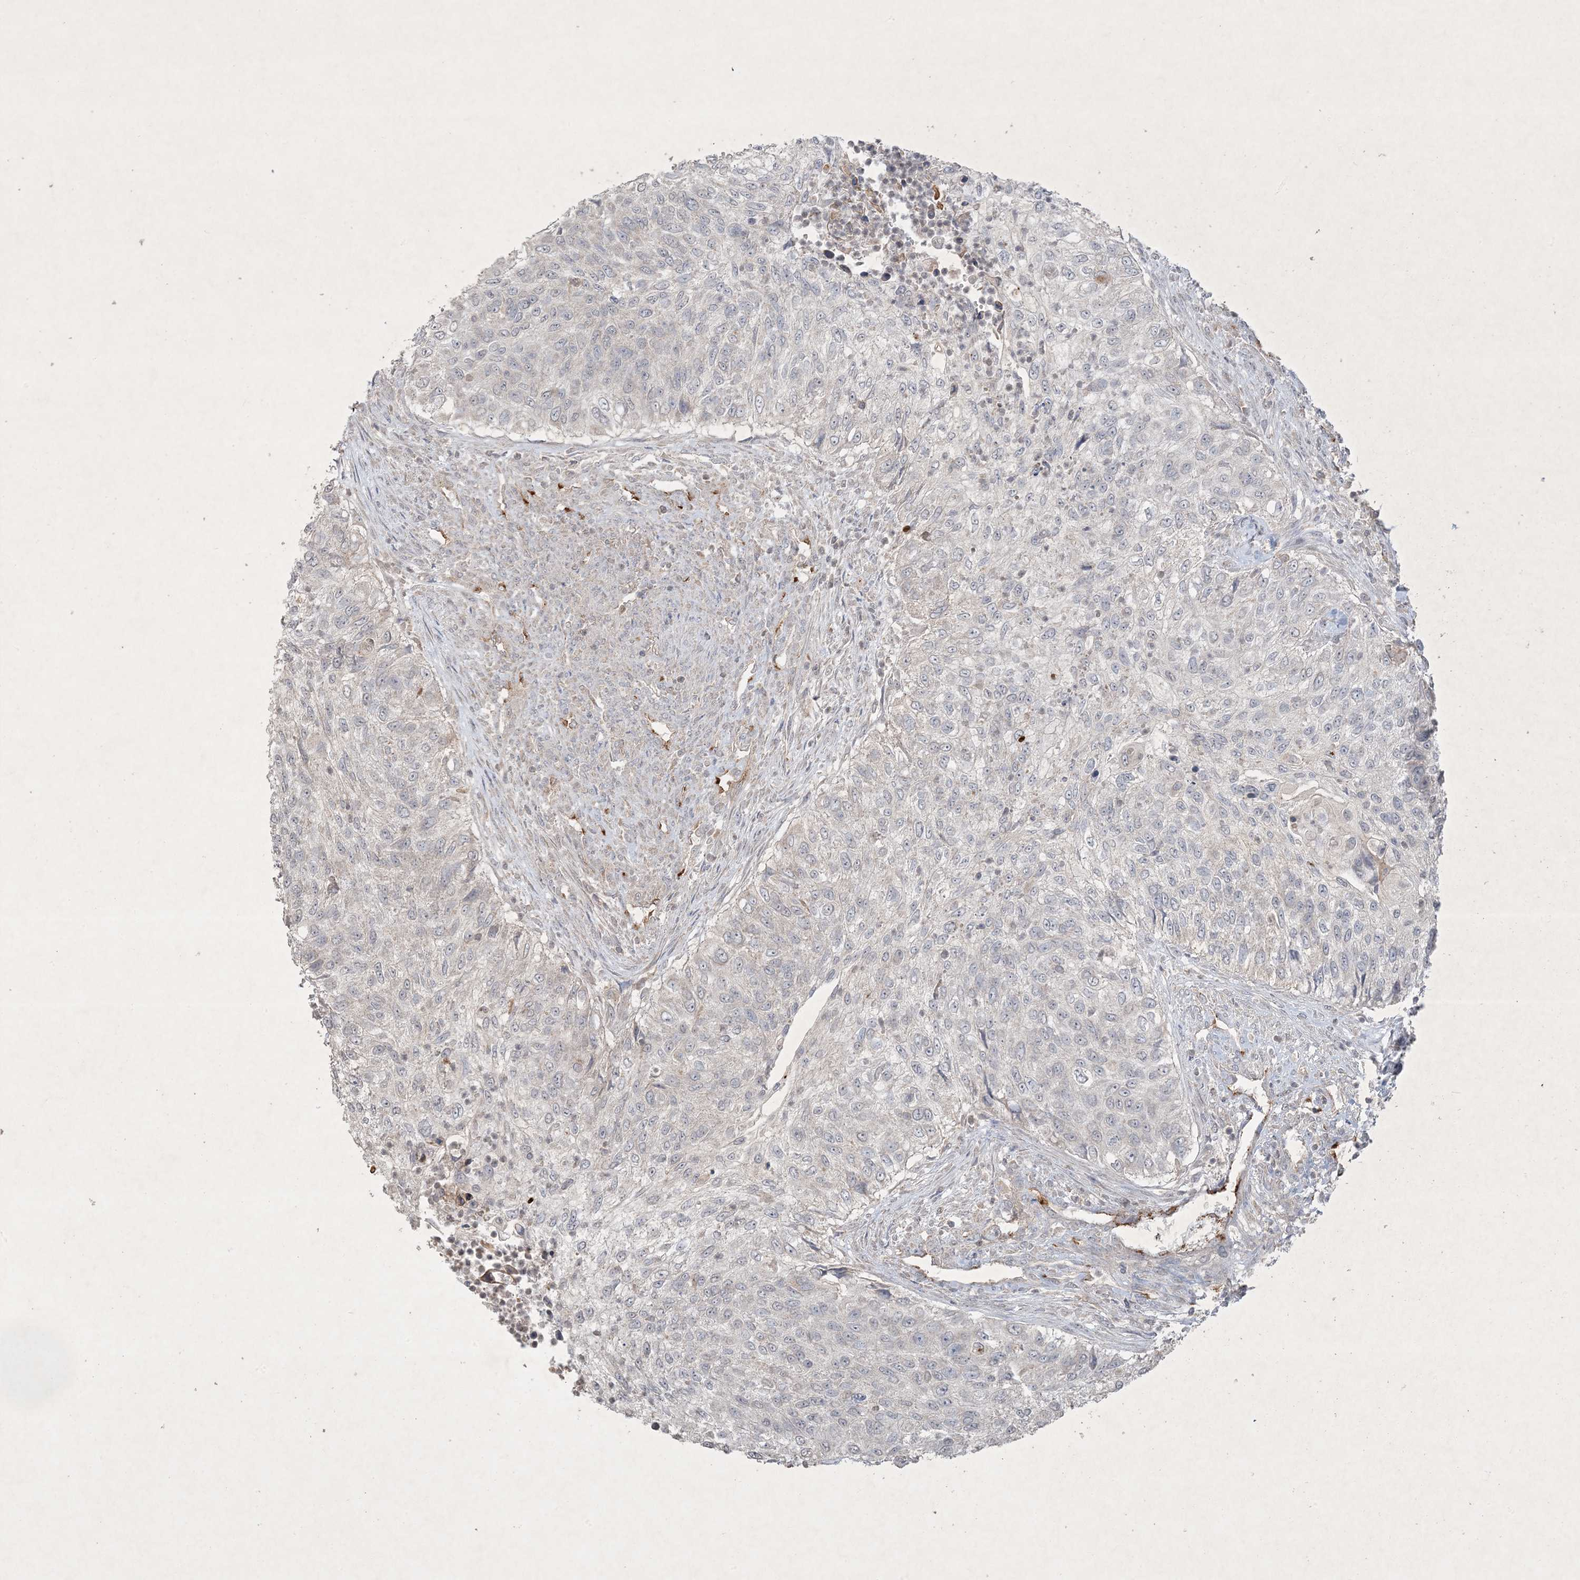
{"staining": {"intensity": "negative", "quantity": "none", "location": "none"}, "tissue": "urothelial cancer", "cell_type": "Tumor cells", "image_type": "cancer", "snomed": [{"axis": "morphology", "description": "Urothelial carcinoma, High grade"}, {"axis": "topography", "description": "Urinary bladder"}], "caption": "Immunohistochemistry photomicrograph of human high-grade urothelial carcinoma stained for a protein (brown), which demonstrates no staining in tumor cells.", "gene": "PRSS36", "patient": {"sex": "female", "age": 60}}